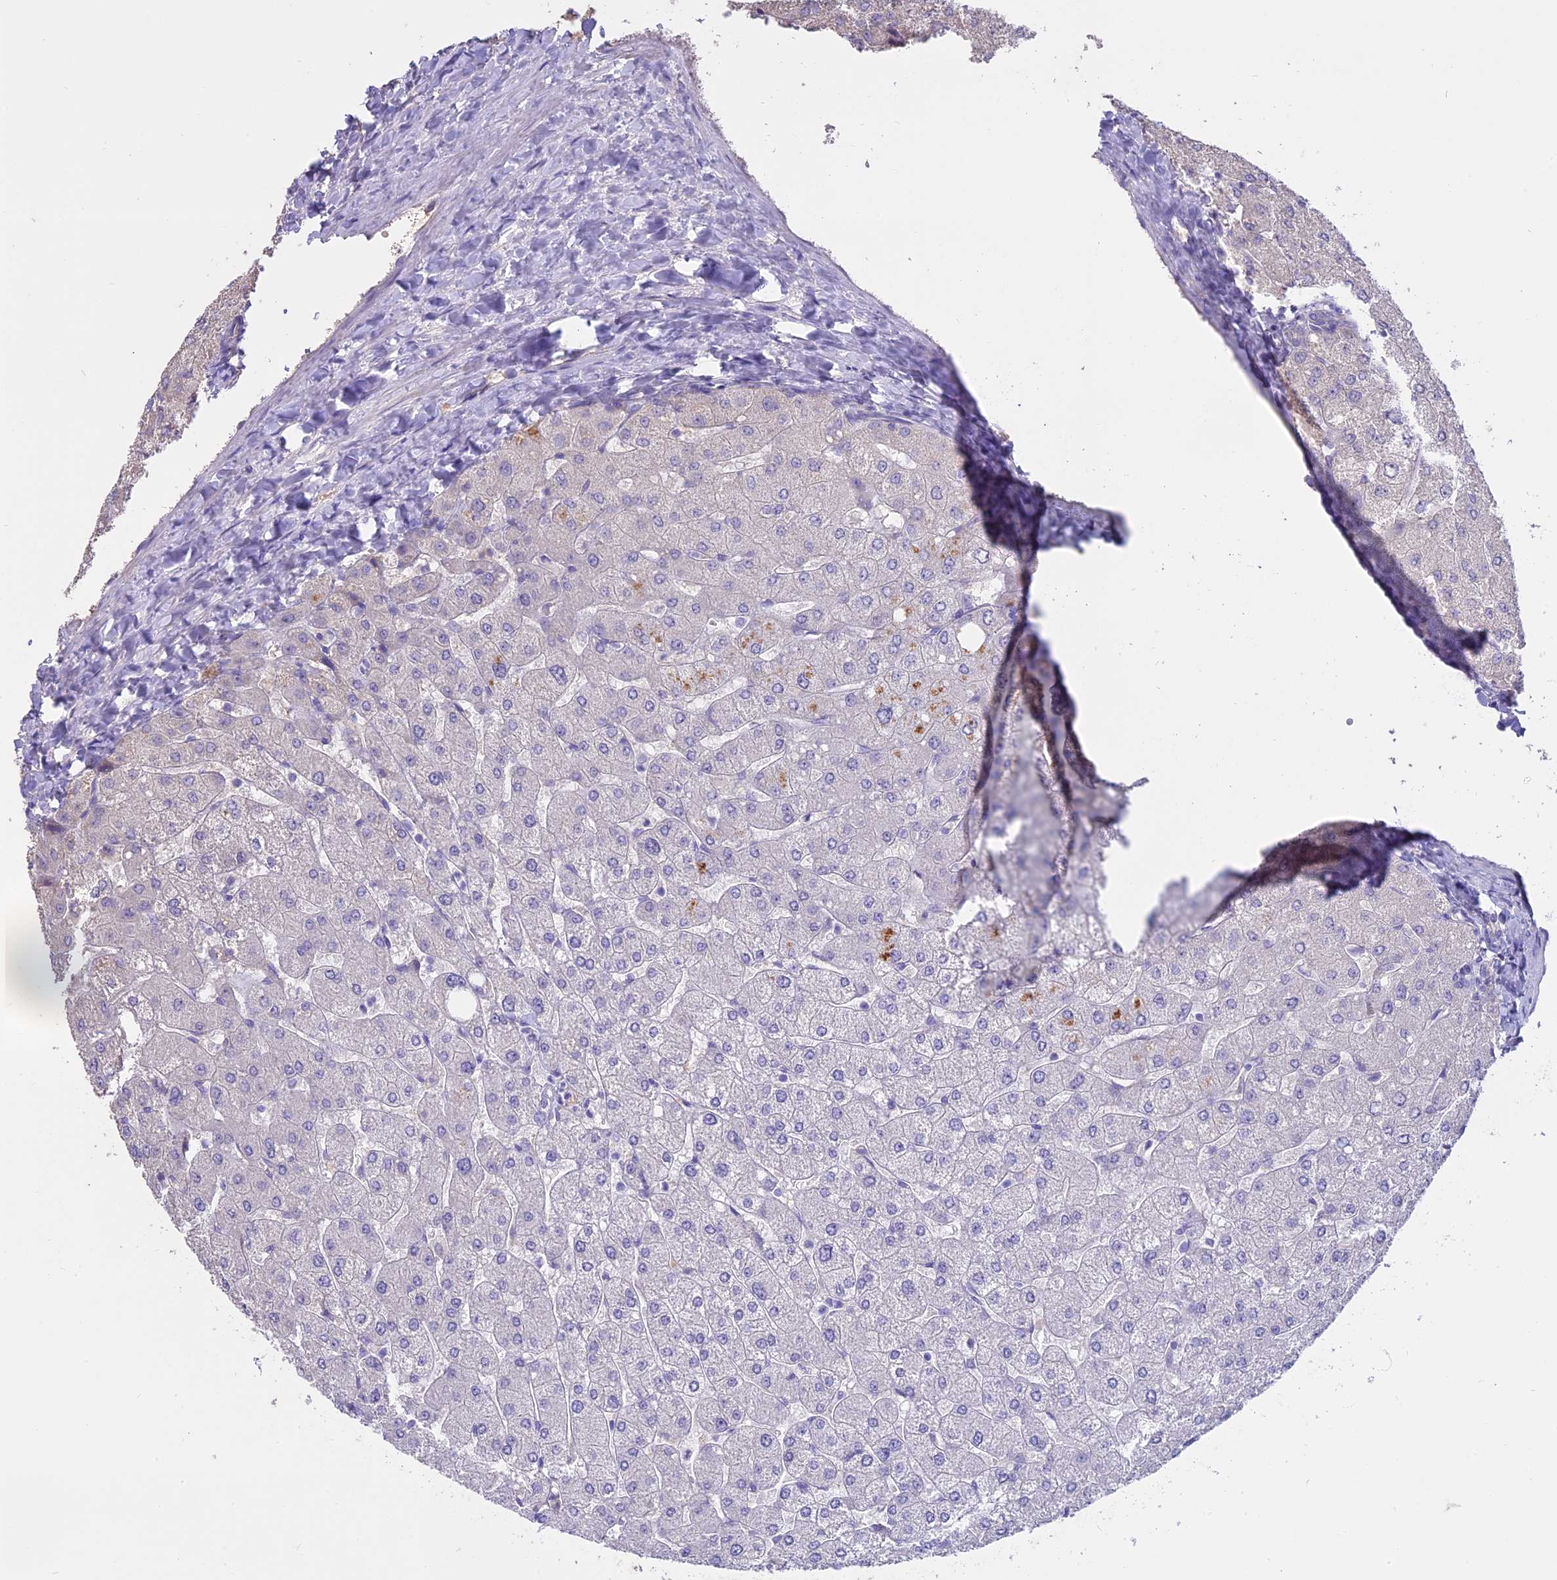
{"staining": {"intensity": "negative", "quantity": "none", "location": "none"}, "tissue": "liver", "cell_type": "Cholangiocytes", "image_type": "normal", "snomed": [{"axis": "morphology", "description": "Normal tissue, NOS"}, {"axis": "topography", "description": "Liver"}], "caption": "High power microscopy image of an immunohistochemistry histopathology image of unremarkable liver, revealing no significant expression in cholangiocytes.", "gene": "WFDC2", "patient": {"sex": "male", "age": 55}}